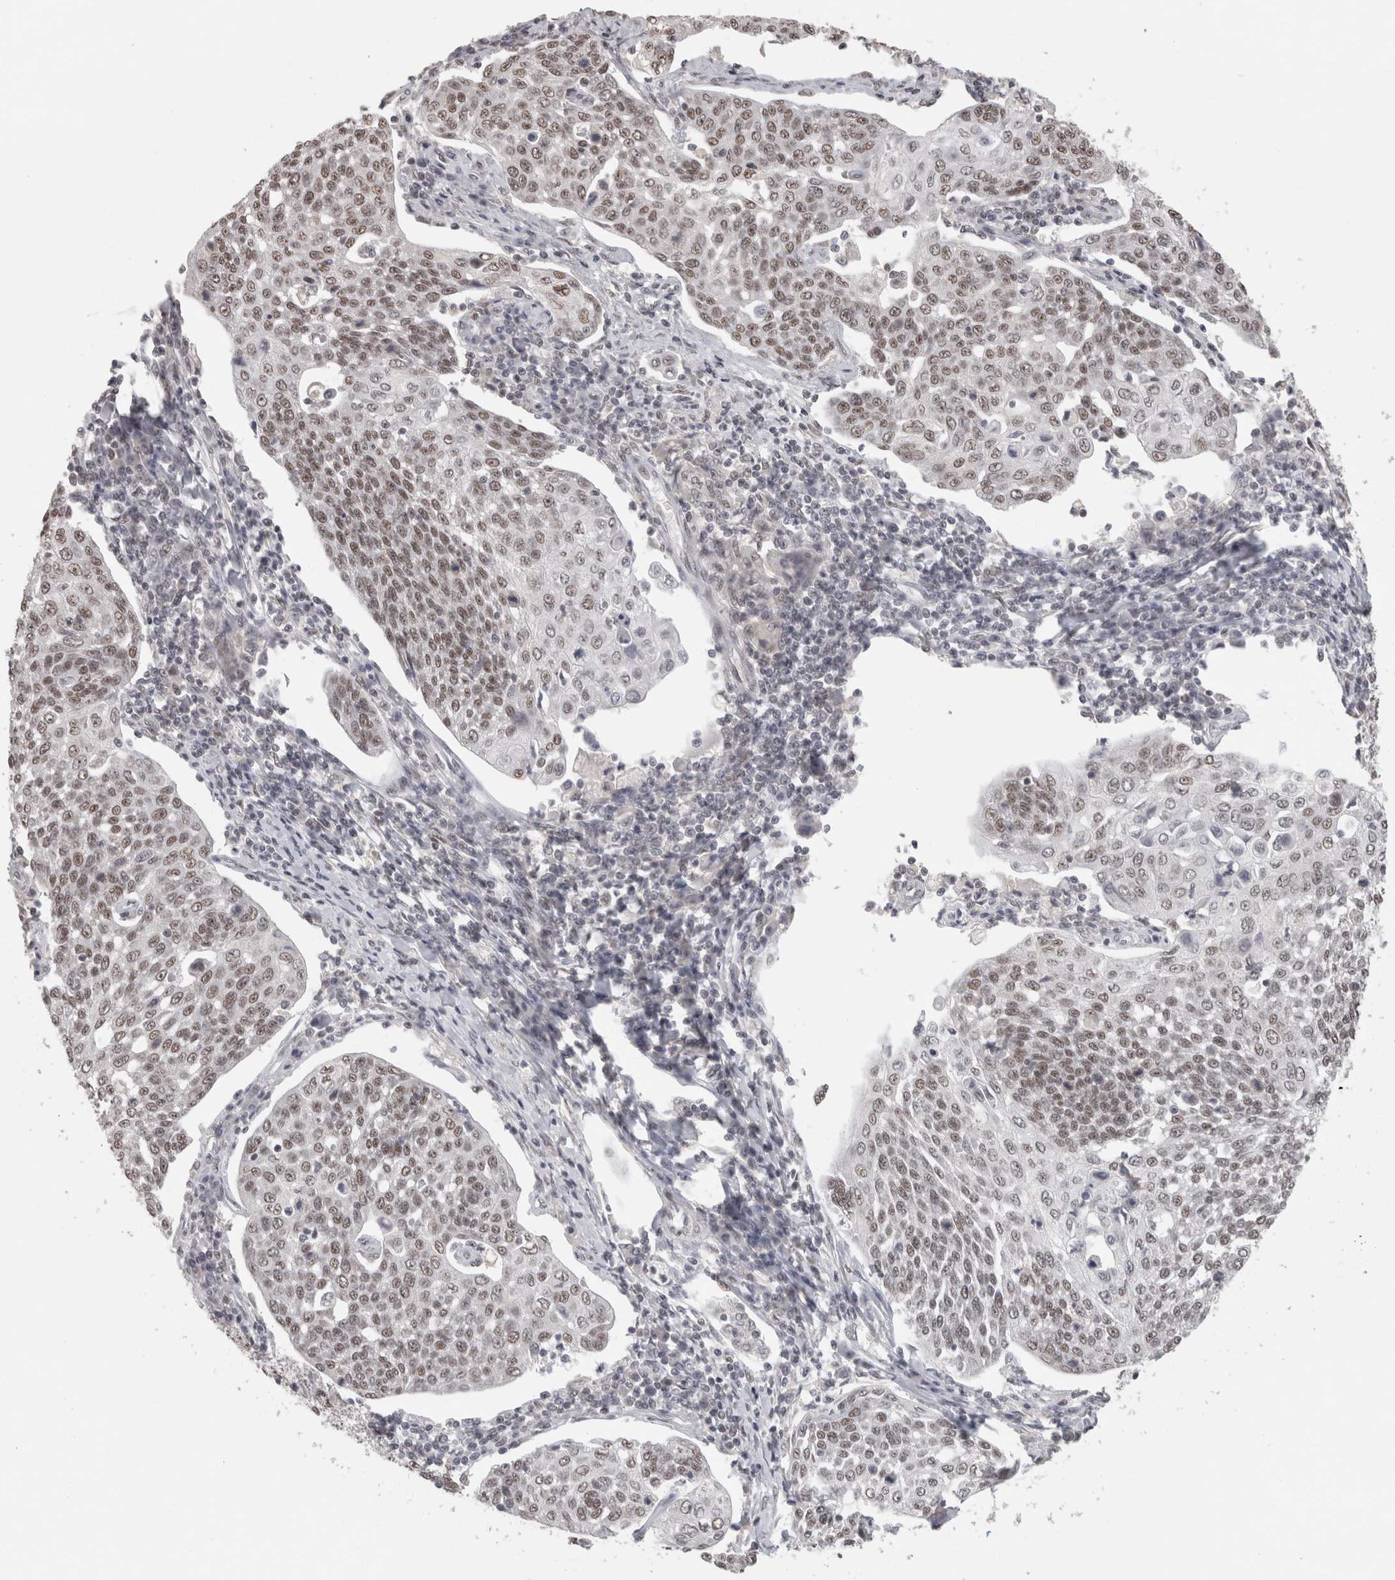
{"staining": {"intensity": "weak", "quantity": ">75%", "location": "nuclear"}, "tissue": "cervical cancer", "cell_type": "Tumor cells", "image_type": "cancer", "snomed": [{"axis": "morphology", "description": "Squamous cell carcinoma, NOS"}, {"axis": "topography", "description": "Cervix"}], "caption": "Immunohistochemical staining of squamous cell carcinoma (cervical) displays low levels of weak nuclear expression in approximately >75% of tumor cells.", "gene": "ZNF830", "patient": {"sex": "female", "age": 34}}